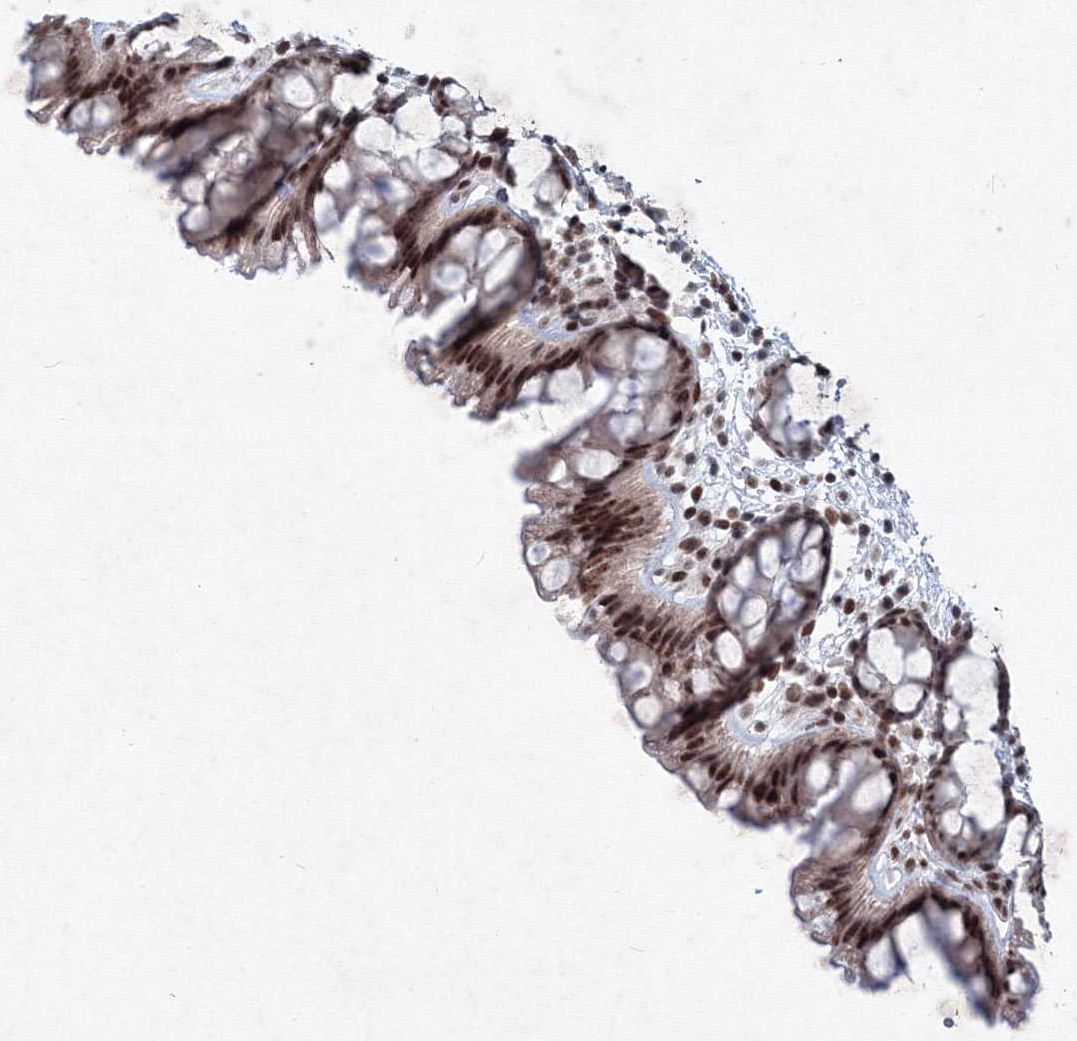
{"staining": {"intensity": "strong", "quantity": ">75%", "location": "nuclear"}, "tissue": "rectum", "cell_type": "Glandular cells", "image_type": "normal", "snomed": [{"axis": "morphology", "description": "Normal tissue, NOS"}, {"axis": "topography", "description": "Rectum"}], "caption": "Glandular cells display high levels of strong nuclear expression in approximately >75% of cells in unremarkable rectum.", "gene": "SF3B6", "patient": {"sex": "female", "age": 65}}